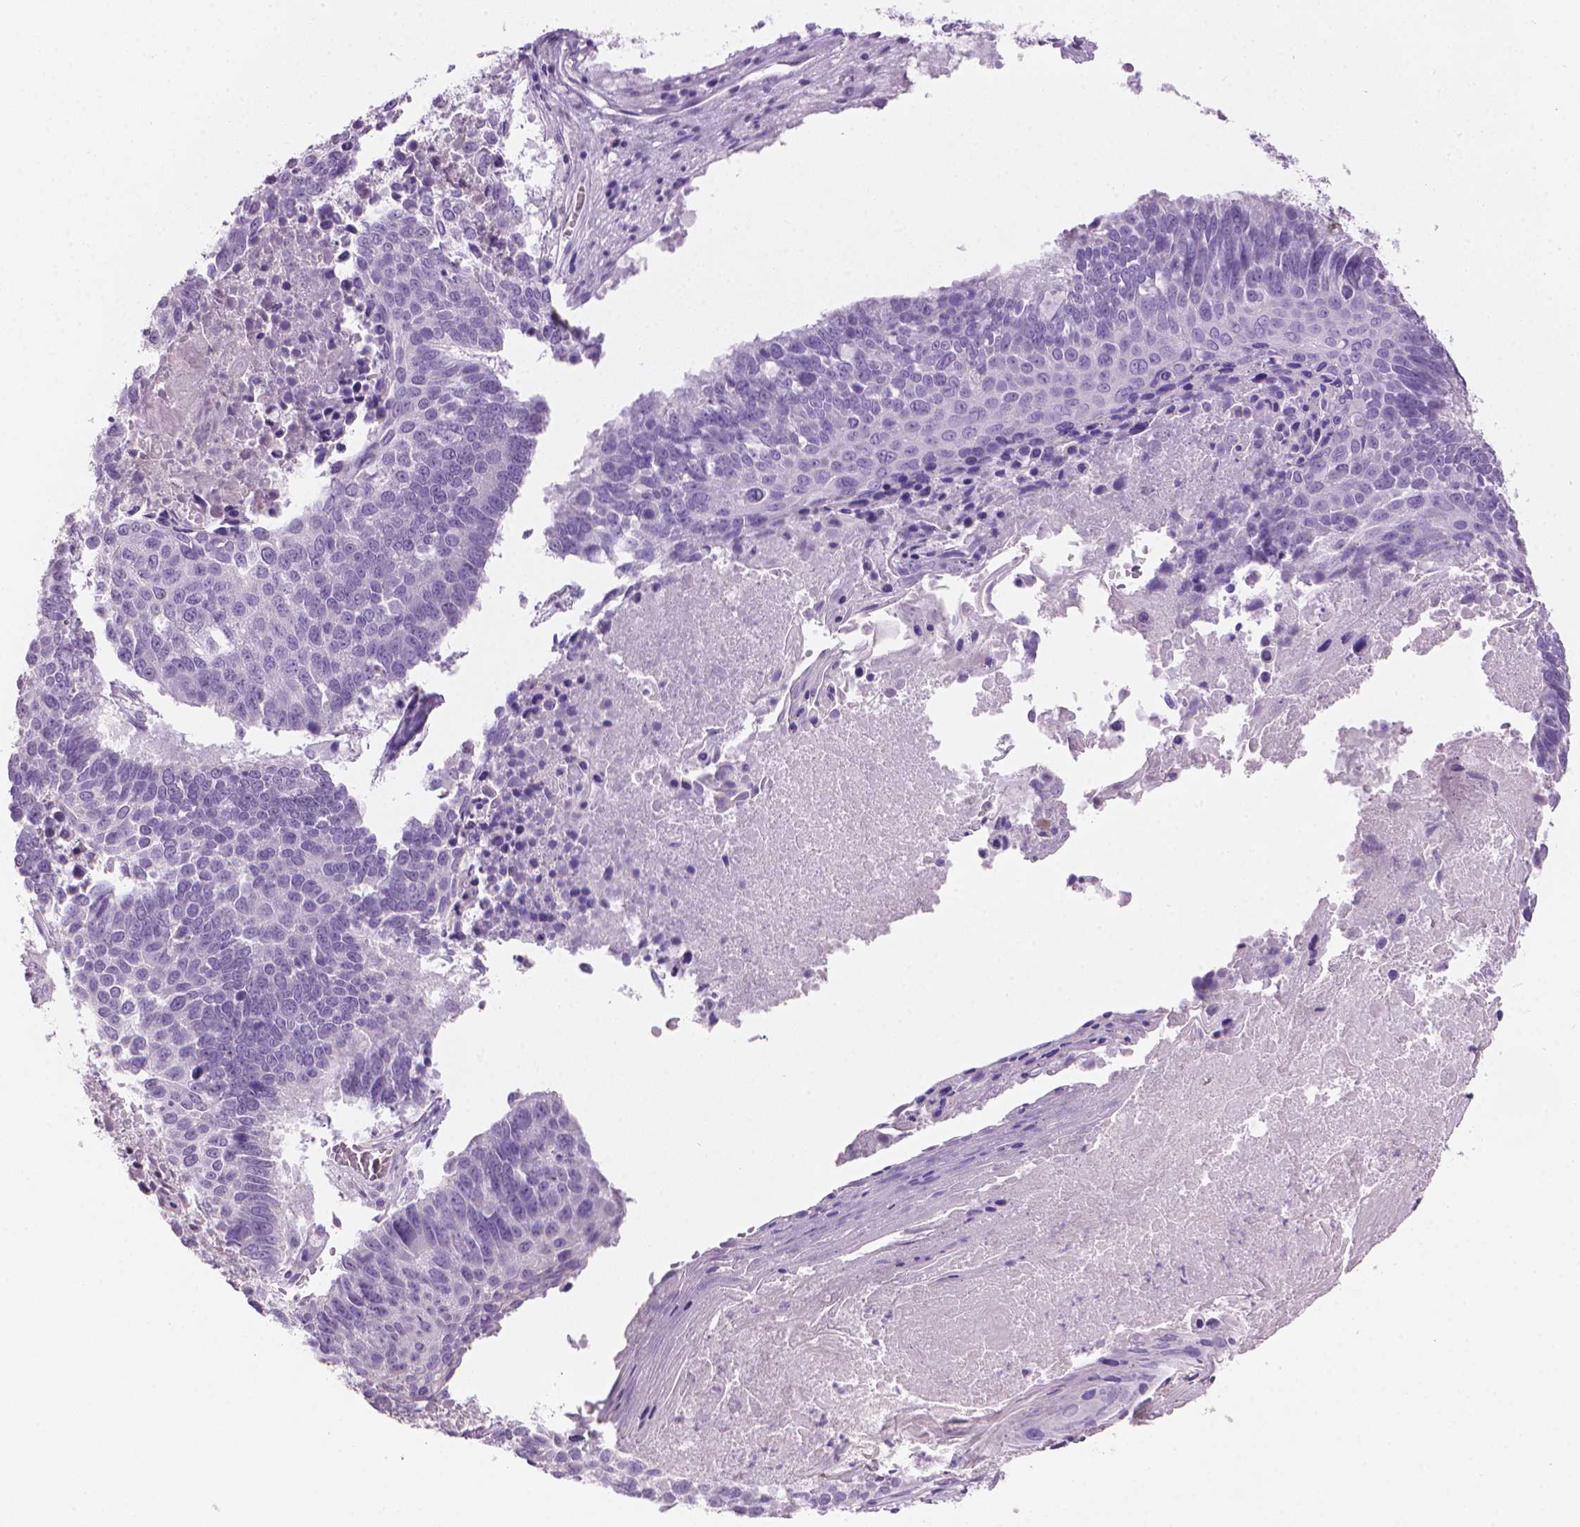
{"staining": {"intensity": "negative", "quantity": "none", "location": "none"}, "tissue": "lung cancer", "cell_type": "Tumor cells", "image_type": "cancer", "snomed": [{"axis": "morphology", "description": "Squamous cell carcinoma, NOS"}, {"axis": "topography", "description": "Lung"}], "caption": "An immunohistochemistry micrograph of lung squamous cell carcinoma is shown. There is no staining in tumor cells of lung squamous cell carcinoma. (Stains: DAB (3,3'-diaminobenzidine) IHC with hematoxylin counter stain, Microscopy: brightfield microscopy at high magnification).", "gene": "MLANA", "patient": {"sex": "male", "age": 73}}